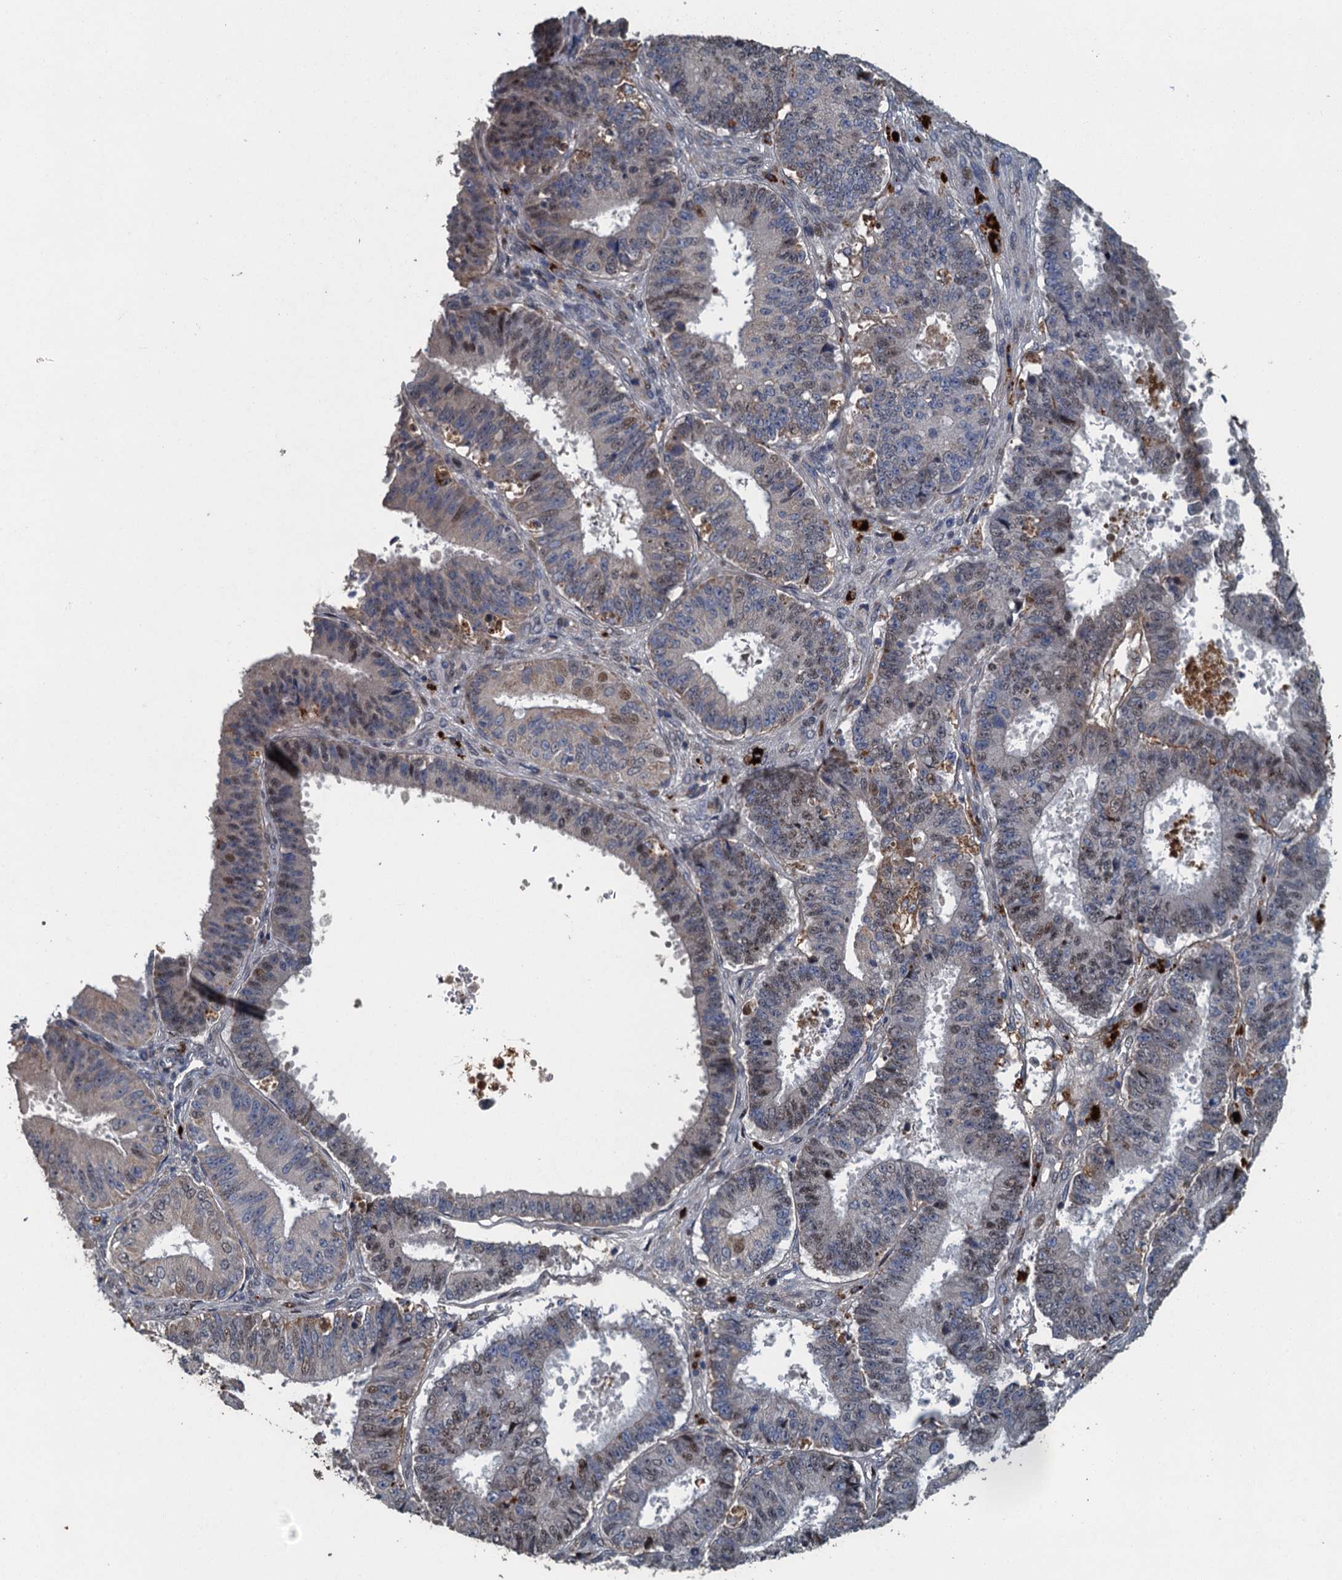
{"staining": {"intensity": "weak", "quantity": "<25%", "location": "nuclear"}, "tissue": "ovarian cancer", "cell_type": "Tumor cells", "image_type": "cancer", "snomed": [{"axis": "morphology", "description": "Carcinoma, endometroid"}, {"axis": "topography", "description": "Appendix"}, {"axis": "topography", "description": "Ovary"}], "caption": "Immunohistochemistry (IHC) of ovarian cancer (endometroid carcinoma) demonstrates no staining in tumor cells.", "gene": "AGRN", "patient": {"sex": "female", "age": 42}}